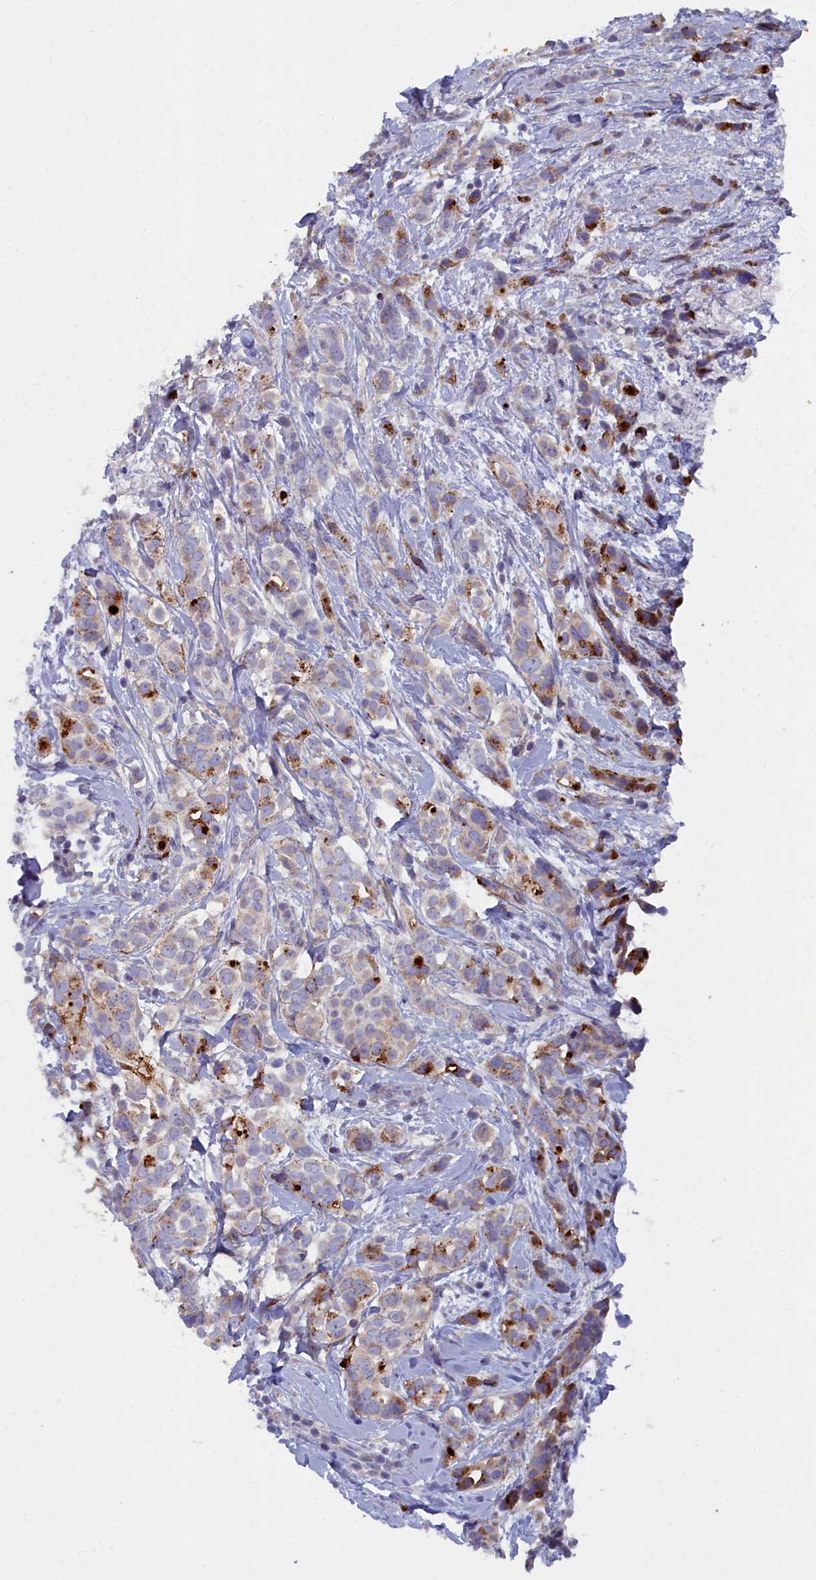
{"staining": {"intensity": "strong", "quantity": "<25%", "location": "cytoplasmic/membranous"}, "tissue": "breast cancer", "cell_type": "Tumor cells", "image_type": "cancer", "snomed": [{"axis": "morphology", "description": "Lobular carcinoma"}, {"axis": "topography", "description": "Breast"}], "caption": "Immunohistochemistry (IHC) staining of breast cancer, which reveals medium levels of strong cytoplasmic/membranous expression in about <25% of tumor cells indicating strong cytoplasmic/membranous protein expression. The staining was performed using DAB (brown) for protein detection and nuclei were counterstained in hematoxylin (blue).", "gene": "B9D2", "patient": {"sex": "female", "age": 51}}